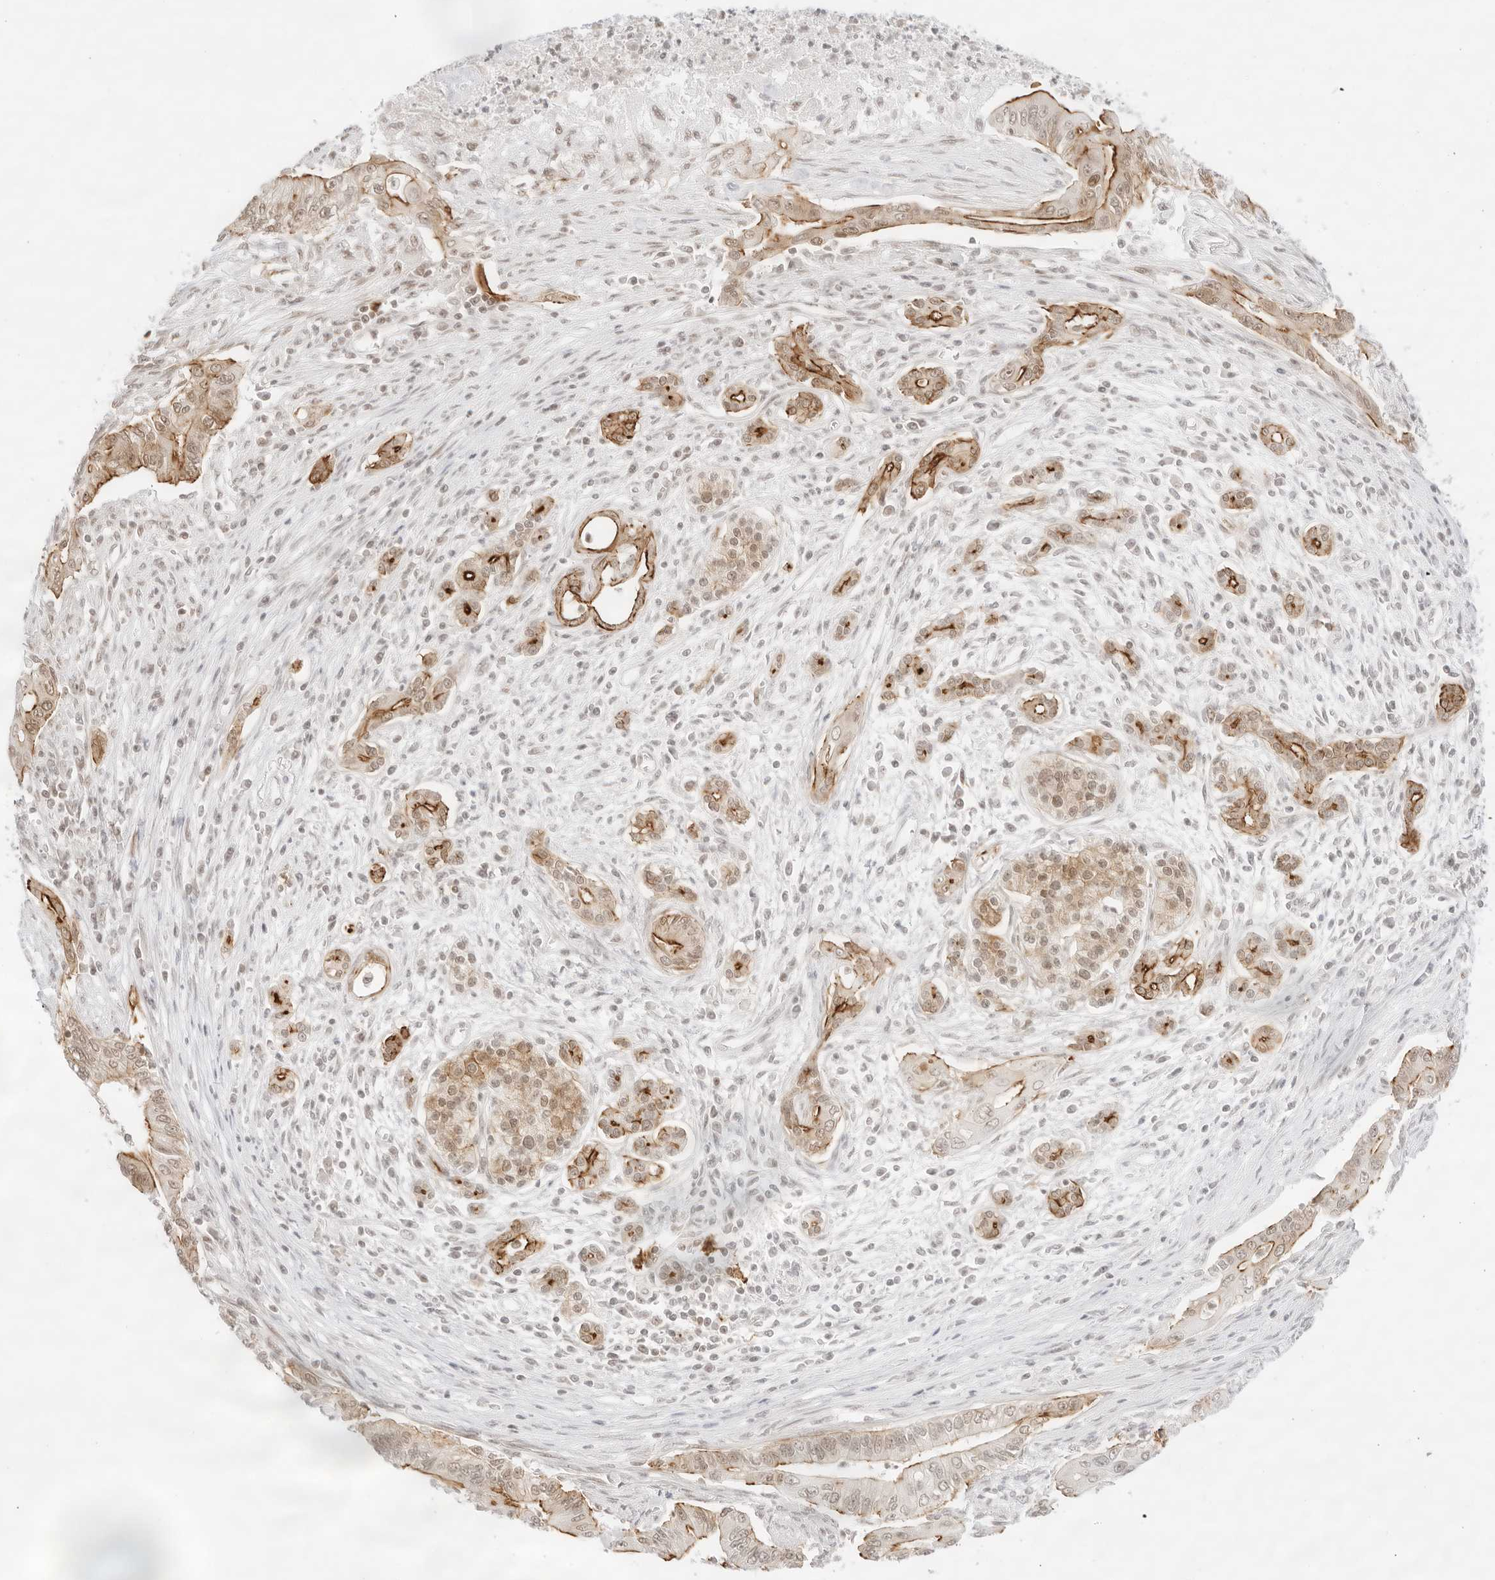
{"staining": {"intensity": "moderate", "quantity": "25%-75%", "location": "cytoplasmic/membranous,nuclear"}, "tissue": "pancreatic cancer", "cell_type": "Tumor cells", "image_type": "cancer", "snomed": [{"axis": "morphology", "description": "Adenocarcinoma, NOS"}, {"axis": "topography", "description": "Pancreas"}], "caption": "Approximately 25%-75% of tumor cells in pancreatic adenocarcinoma reveal moderate cytoplasmic/membranous and nuclear protein staining as visualized by brown immunohistochemical staining.", "gene": "GNAS", "patient": {"sex": "male", "age": 58}}